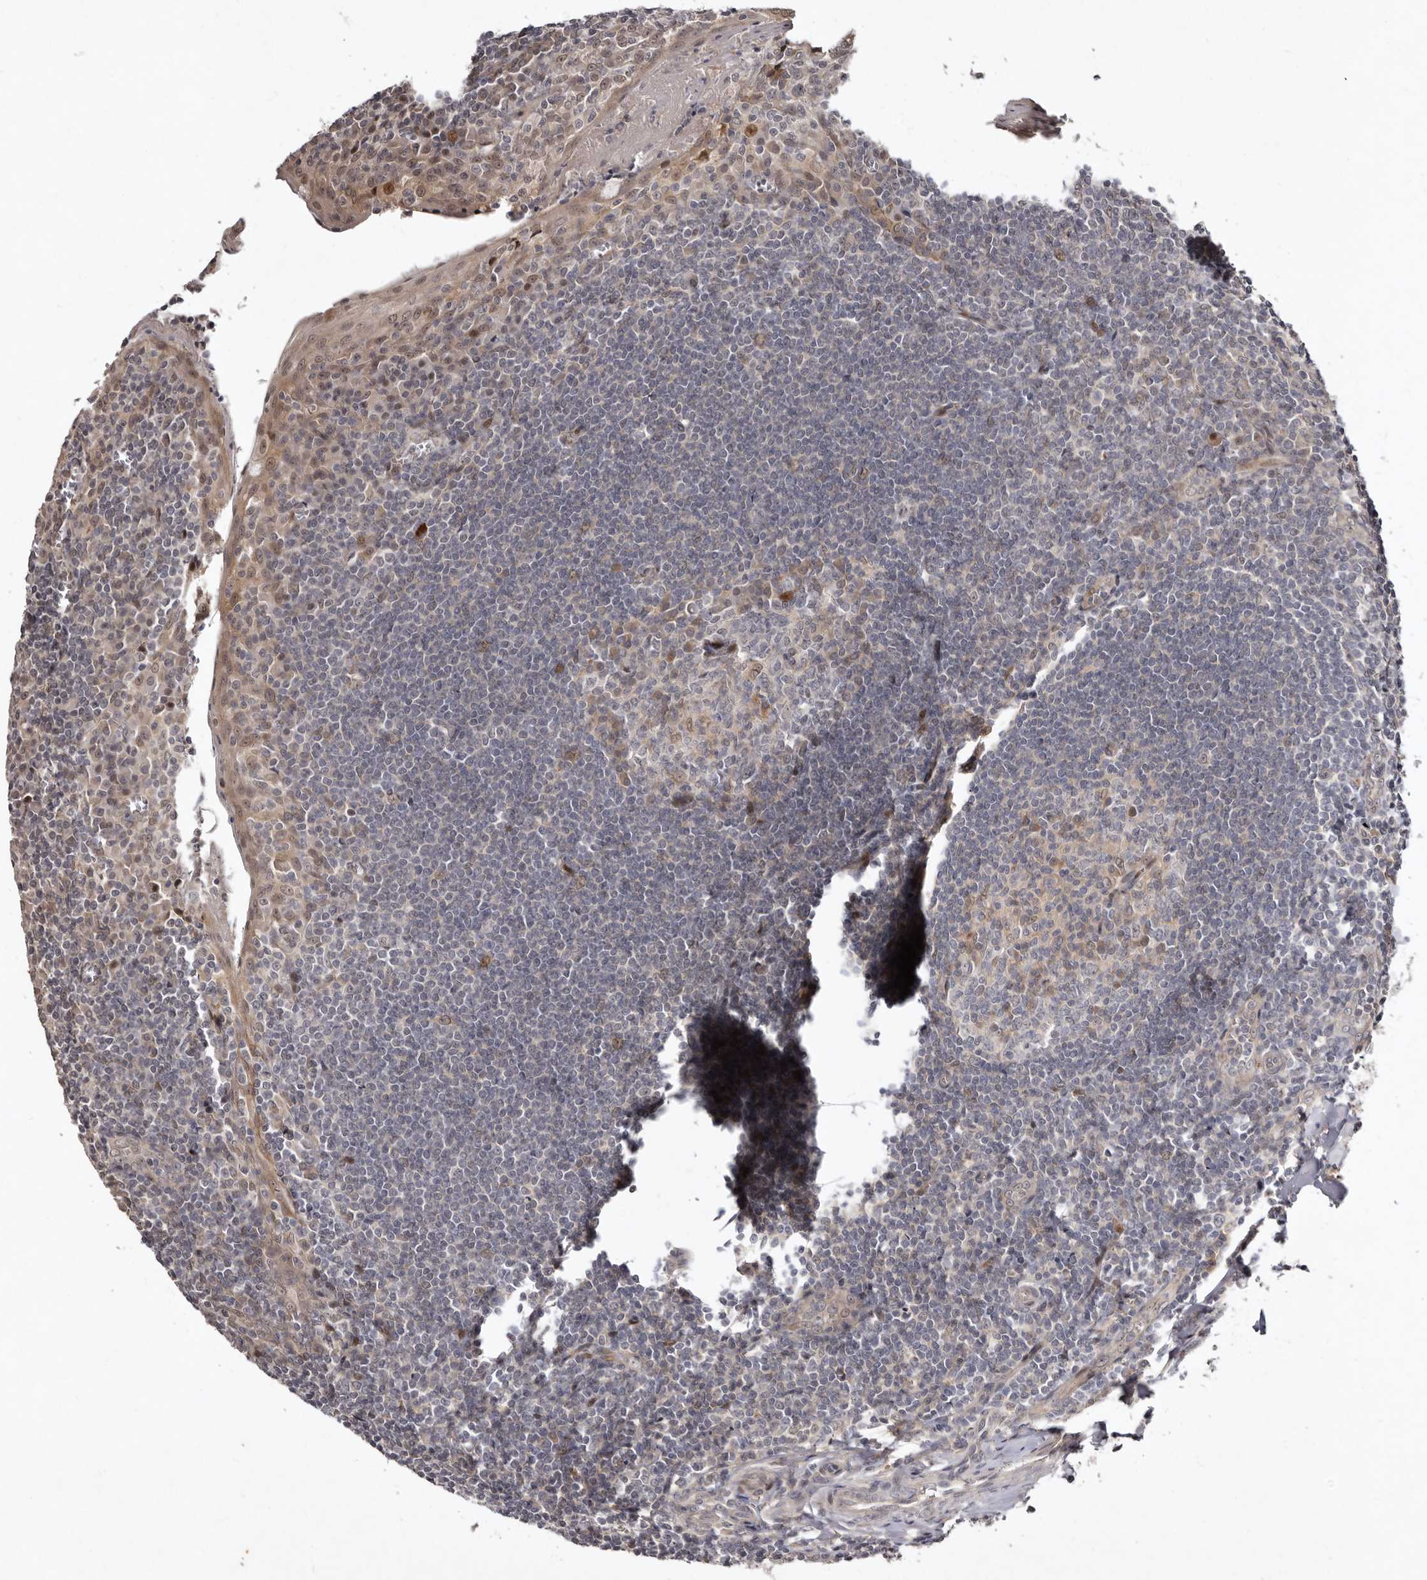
{"staining": {"intensity": "weak", "quantity": "<25%", "location": "cytoplasmic/membranous,nuclear"}, "tissue": "tonsil", "cell_type": "Germinal center cells", "image_type": "normal", "snomed": [{"axis": "morphology", "description": "Normal tissue, NOS"}, {"axis": "topography", "description": "Tonsil"}], "caption": "High power microscopy micrograph of an immunohistochemistry micrograph of unremarkable tonsil, revealing no significant expression in germinal center cells.", "gene": "ABL1", "patient": {"sex": "male", "age": 27}}